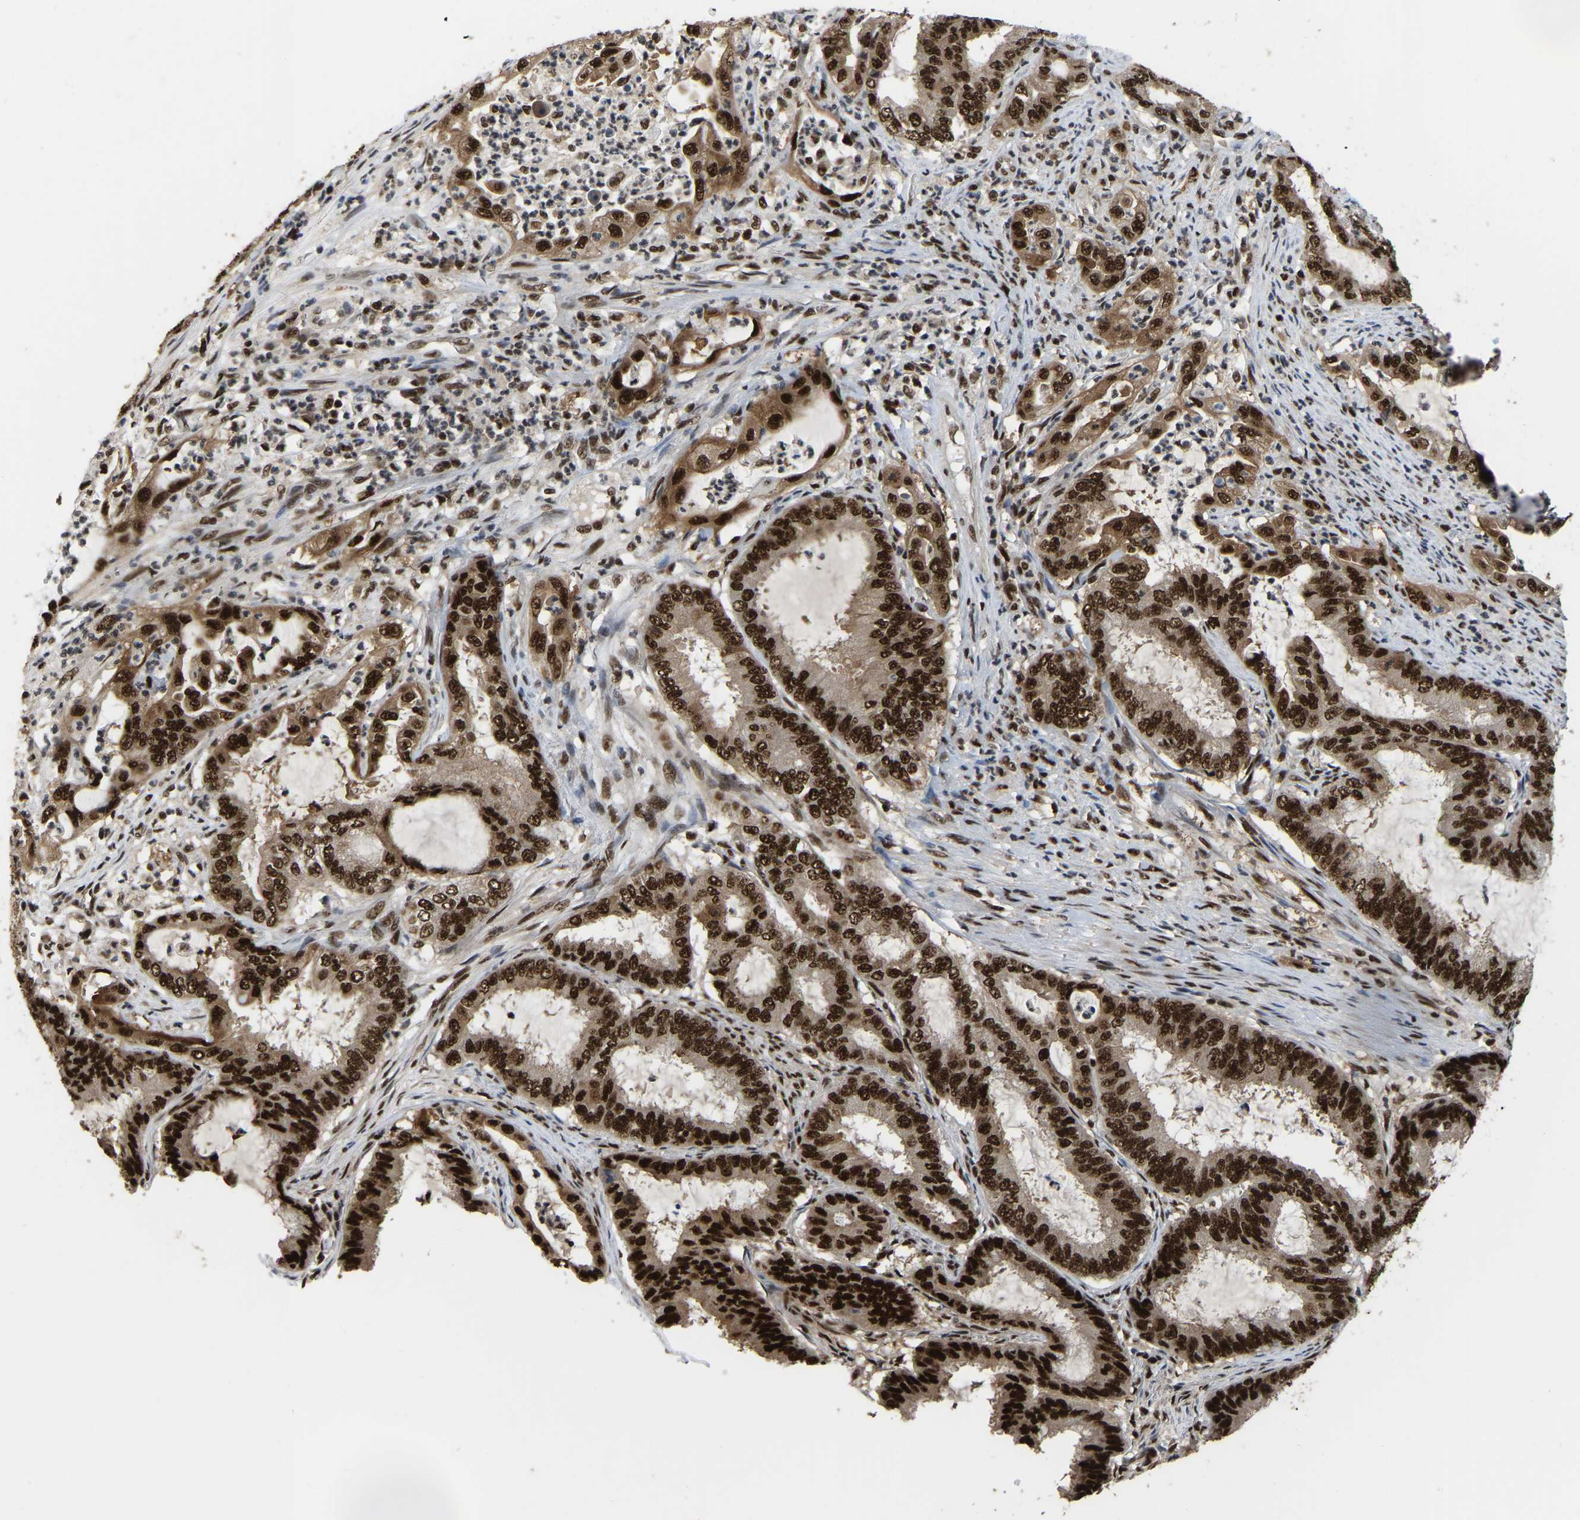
{"staining": {"intensity": "strong", "quantity": ">75%", "location": "nuclear"}, "tissue": "endometrial cancer", "cell_type": "Tumor cells", "image_type": "cancer", "snomed": [{"axis": "morphology", "description": "Adenocarcinoma, NOS"}, {"axis": "topography", "description": "Endometrium"}], "caption": "The image reveals immunohistochemical staining of endometrial cancer (adenocarcinoma). There is strong nuclear positivity is appreciated in about >75% of tumor cells.", "gene": "TBL1XR1", "patient": {"sex": "female", "age": 51}}